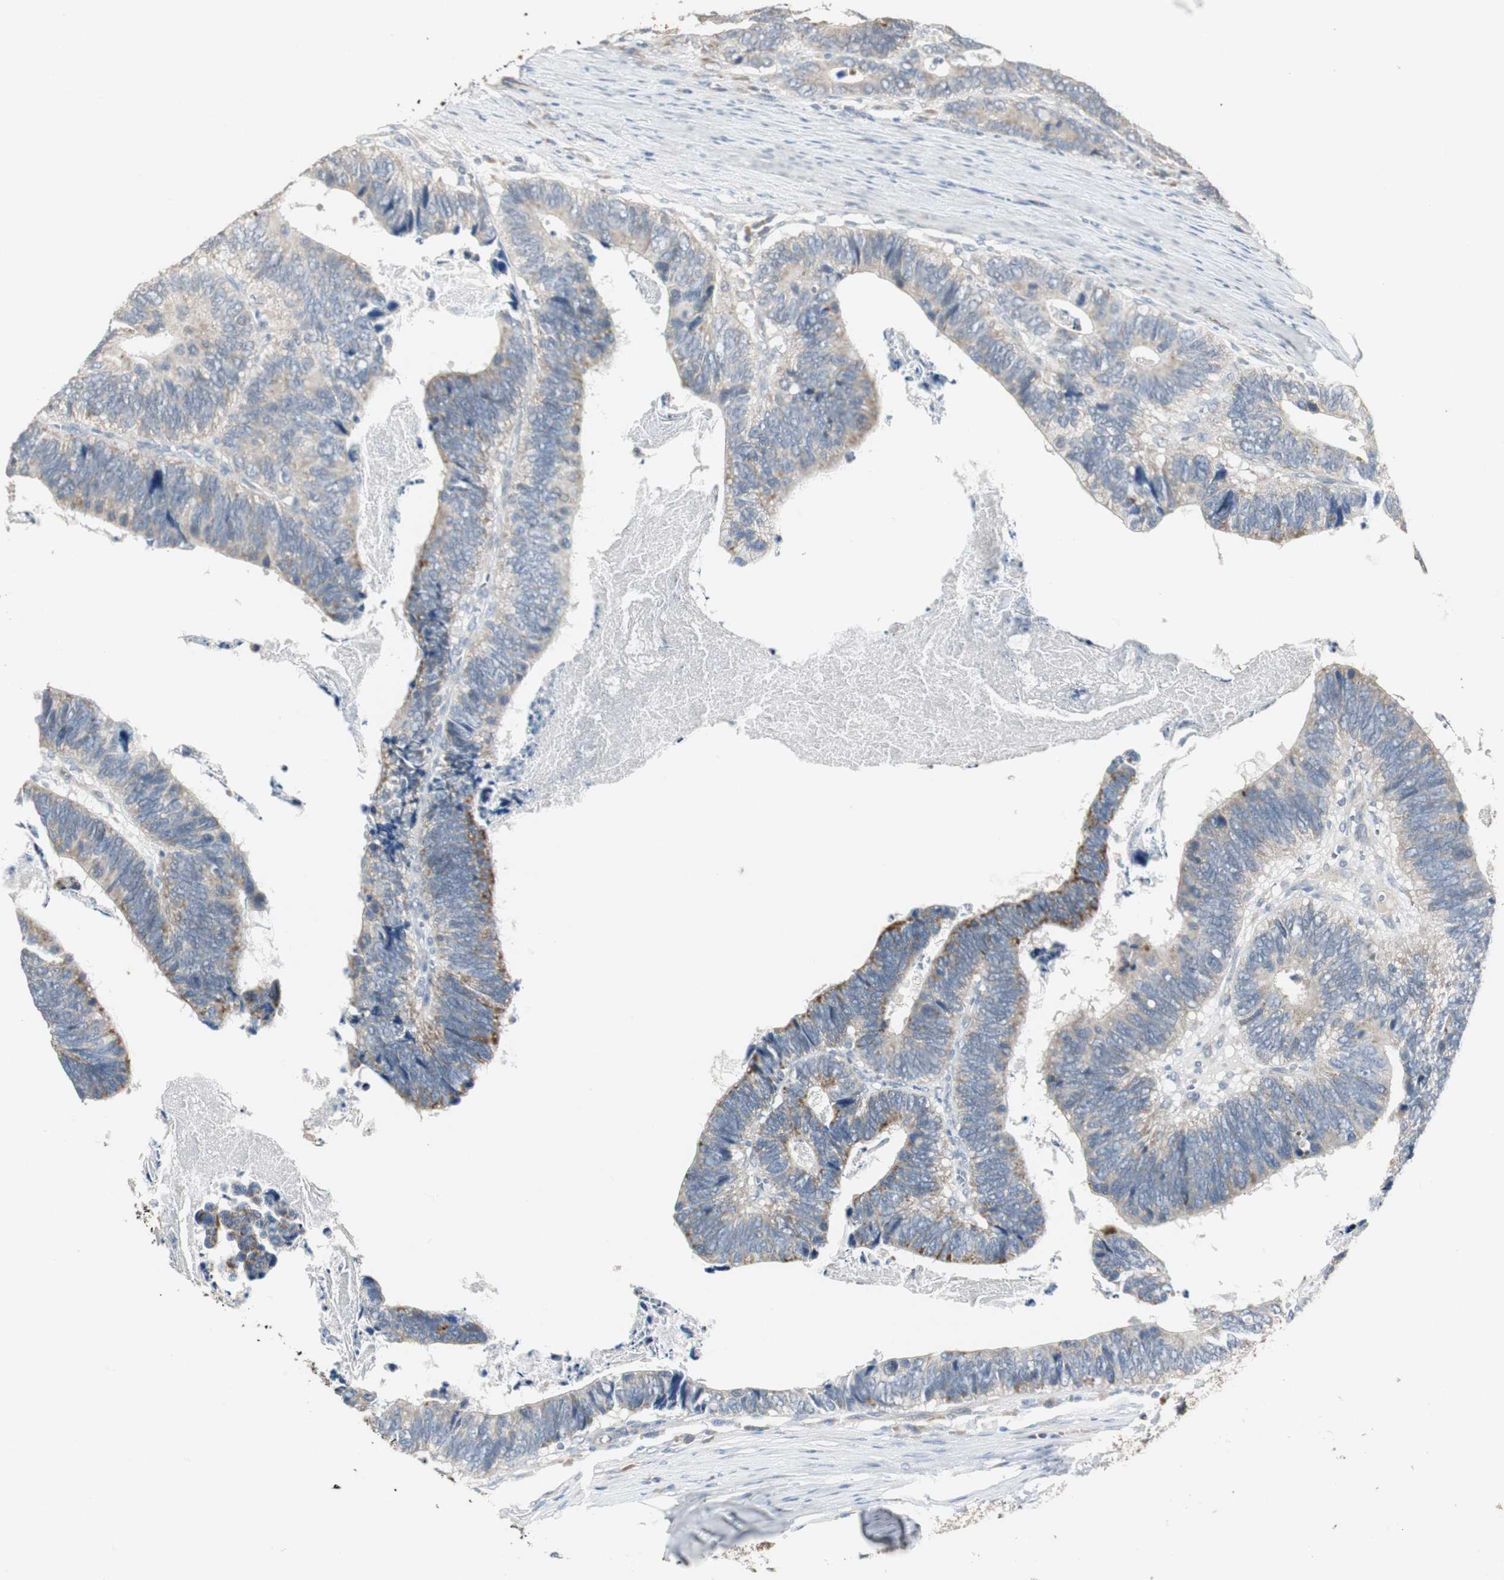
{"staining": {"intensity": "weak", "quantity": "<25%", "location": "cytoplasmic/membranous"}, "tissue": "colorectal cancer", "cell_type": "Tumor cells", "image_type": "cancer", "snomed": [{"axis": "morphology", "description": "Adenocarcinoma, NOS"}, {"axis": "topography", "description": "Colon"}], "caption": "There is no significant positivity in tumor cells of adenocarcinoma (colorectal).", "gene": "MYT1", "patient": {"sex": "male", "age": 72}}